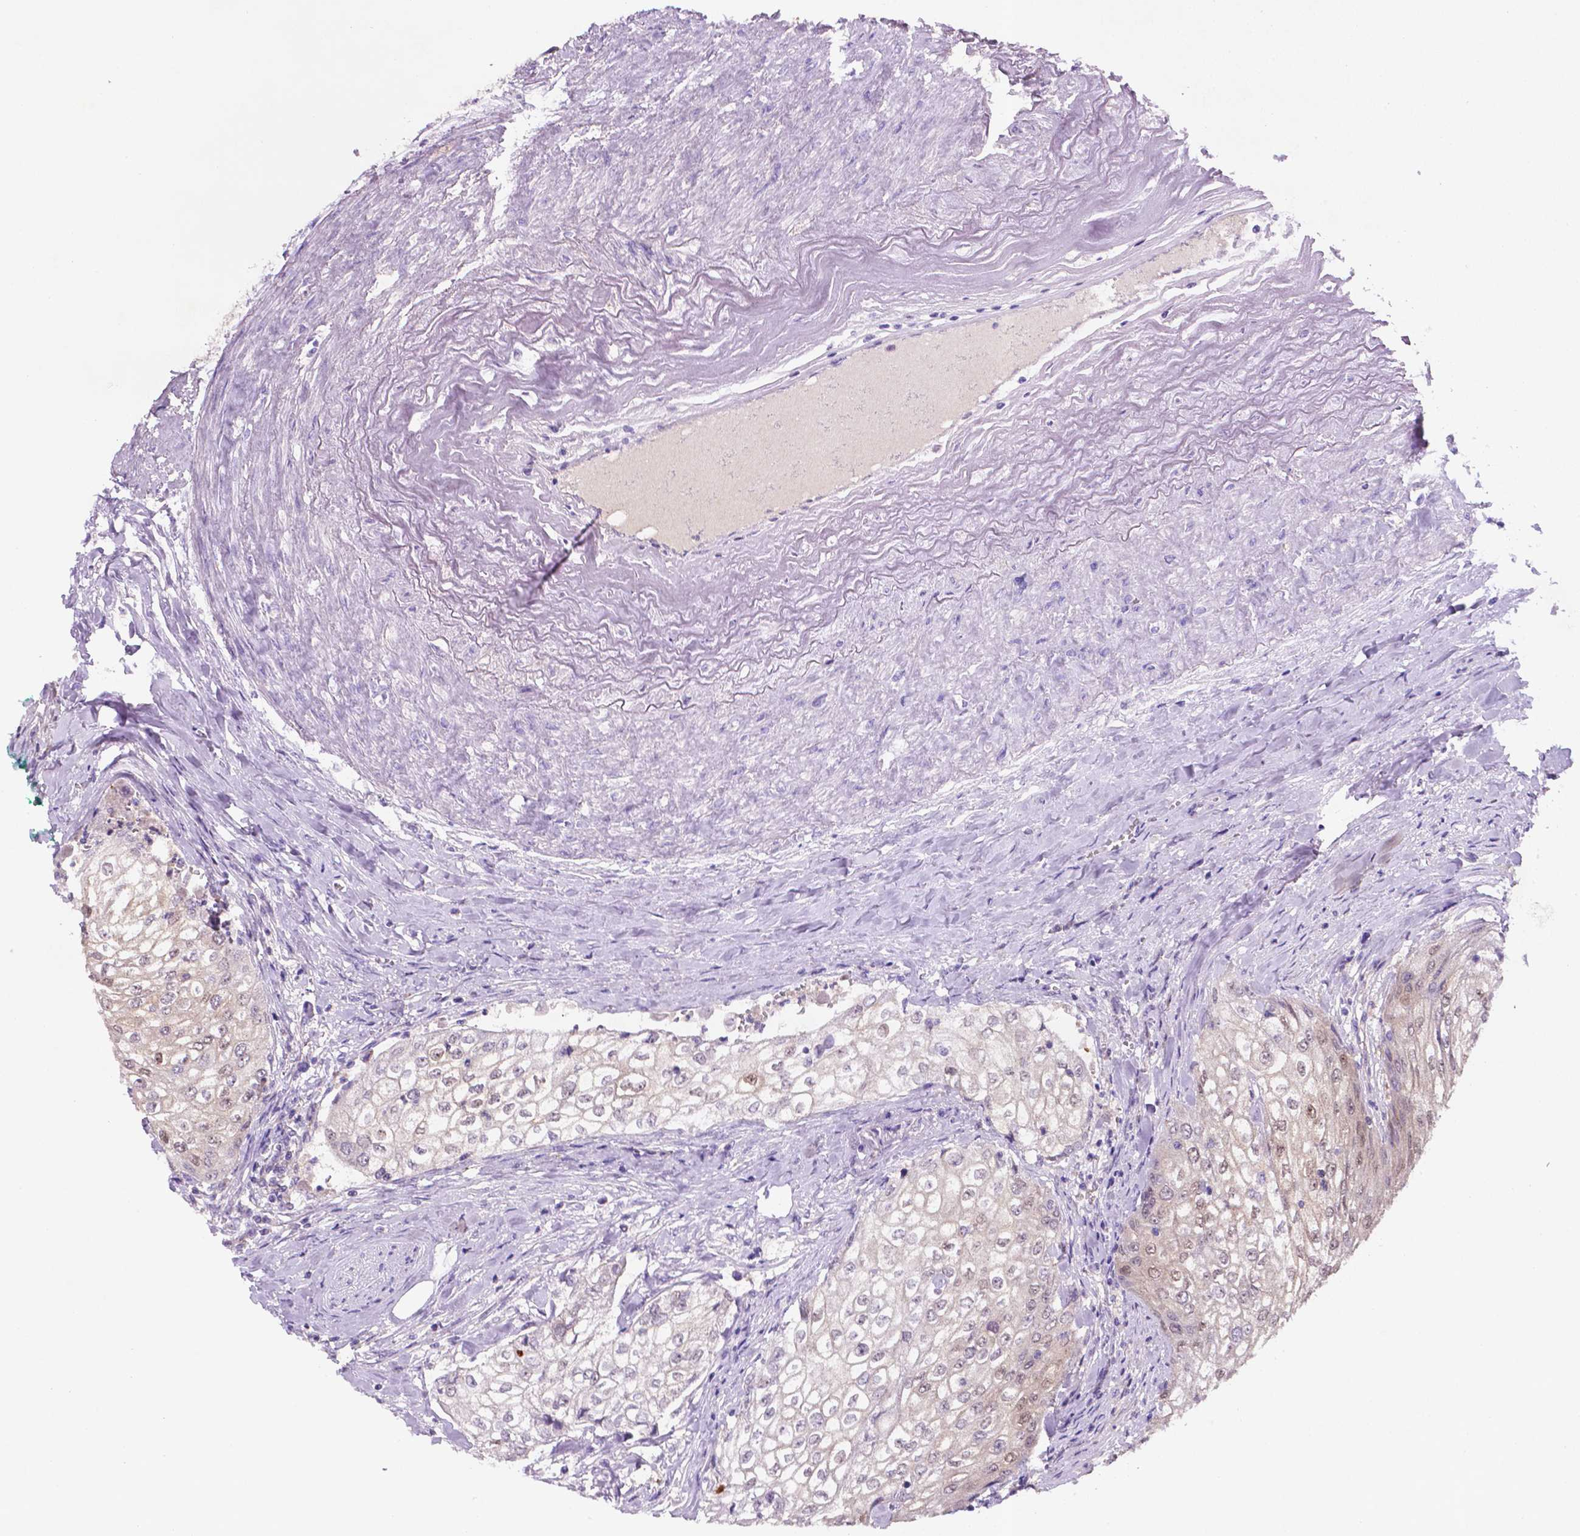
{"staining": {"intensity": "negative", "quantity": "none", "location": "none"}, "tissue": "urothelial cancer", "cell_type": "Tumor cells", "image_type": "cancer", "snomed": [{"axis": "morphology", "description": "Urothelial carcinoma, High grade"}, {"axis": "topography", "description": "Urinary bladder"}], "caption": "Urothelial carcinoma (high-grade) stained for a protein using immunohistochemistry reveals no expression tumor cells.", "gene": "TM4SF20", "patient": {"sex": "male", "age": 62}}